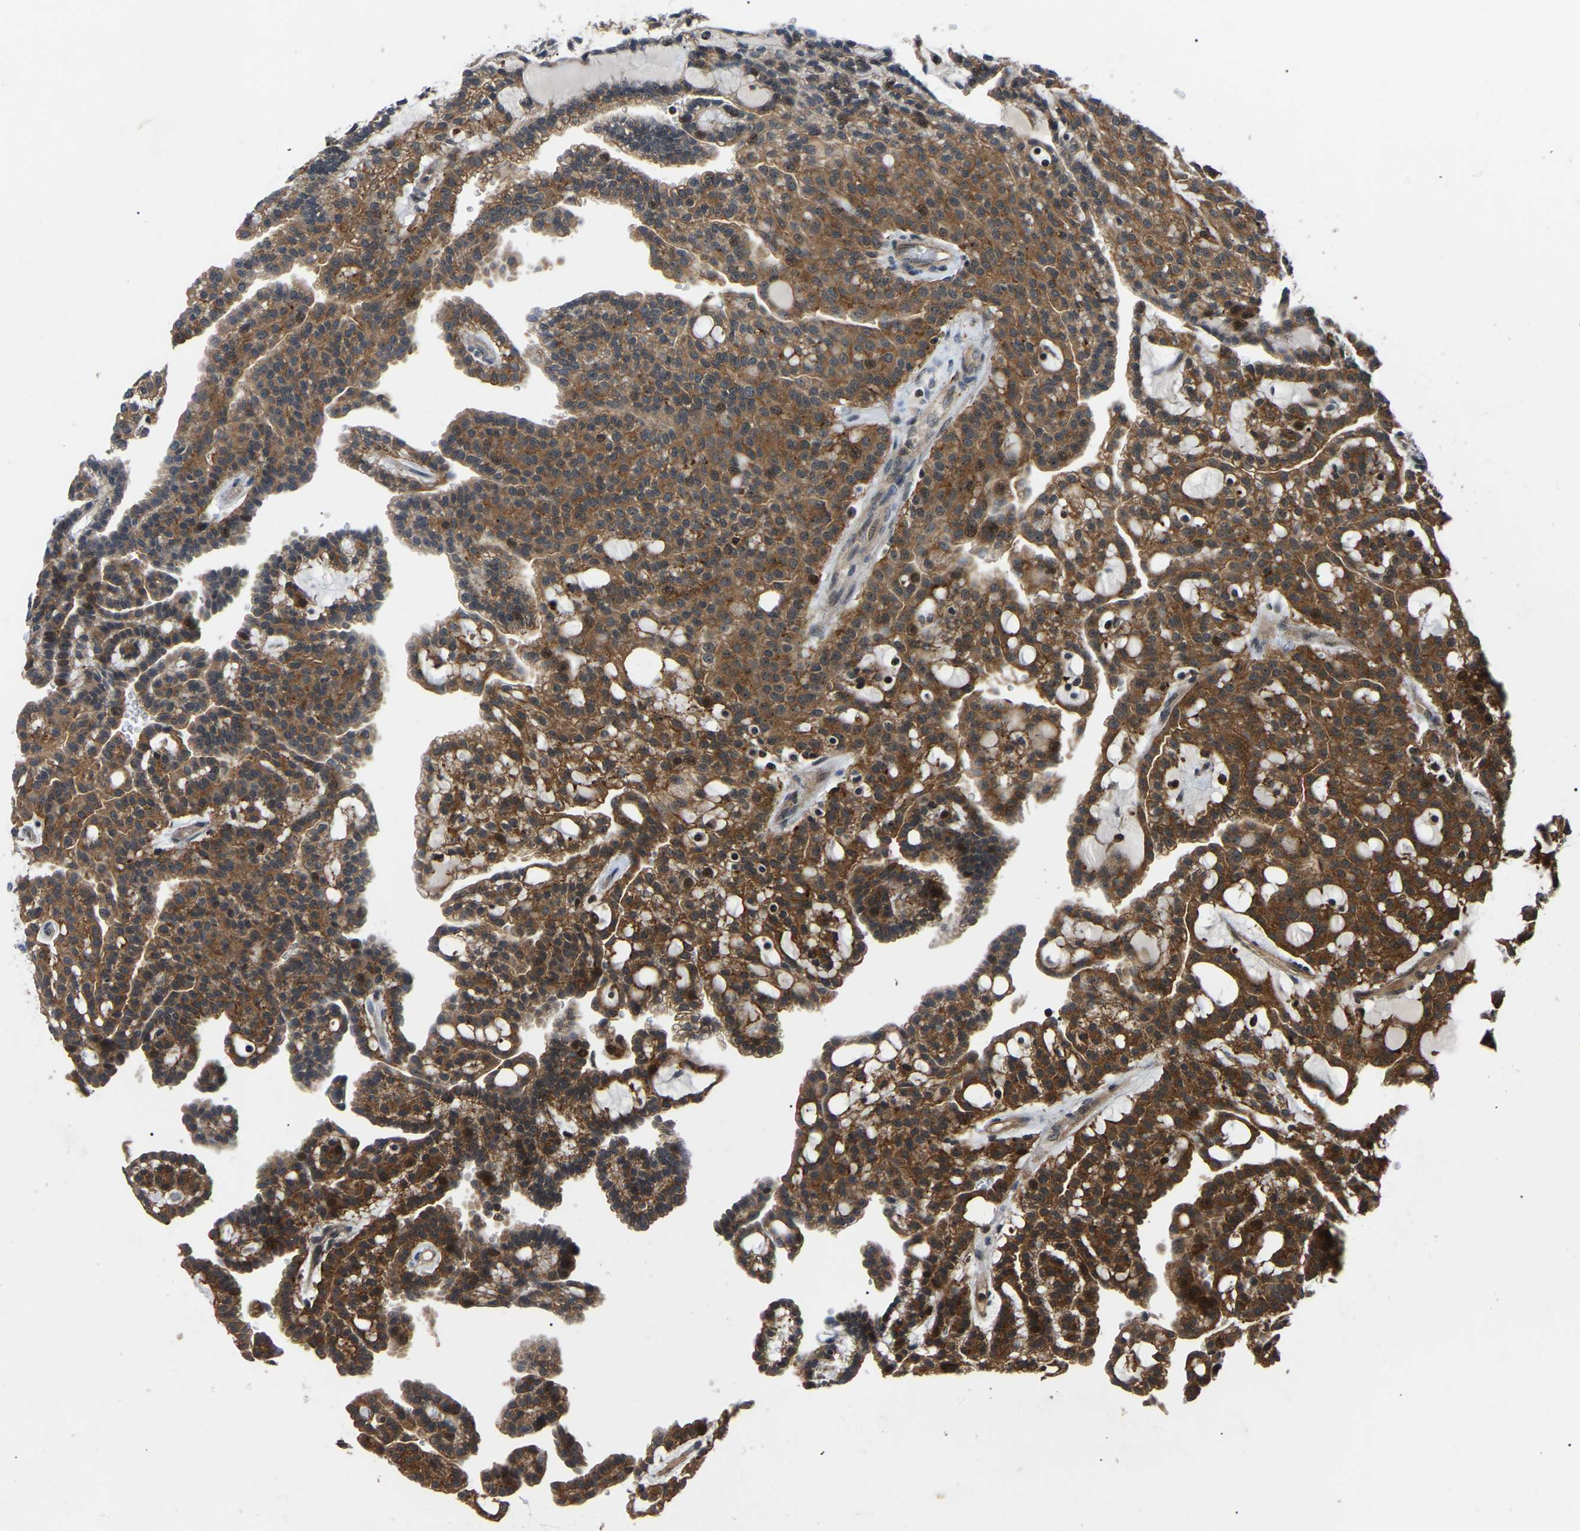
{"staining": {"intensity": "strong", "quantity": ">75%", "location": "cytoplasmic/membranous,nuclear"}, "tissue": "renal cancer", "cell_type": "Tumor cells", "image_type": "cancer", "snomed": [{"axis": "morphology", "description": "Adenocarcinoma, NOS"}, {"axis": "topography", "description": "Kidney"}], "caption": "Renal cancer stained with immunohistochemistry (IHC) shows strong cytoplasmic/membranous and nuclear staining in about >75% of tumor cells. (DAB IHC with brightfield microscopy, high magnification).", "gene": "RRP1B", "patient": {"sex": "male", "age": 63}}